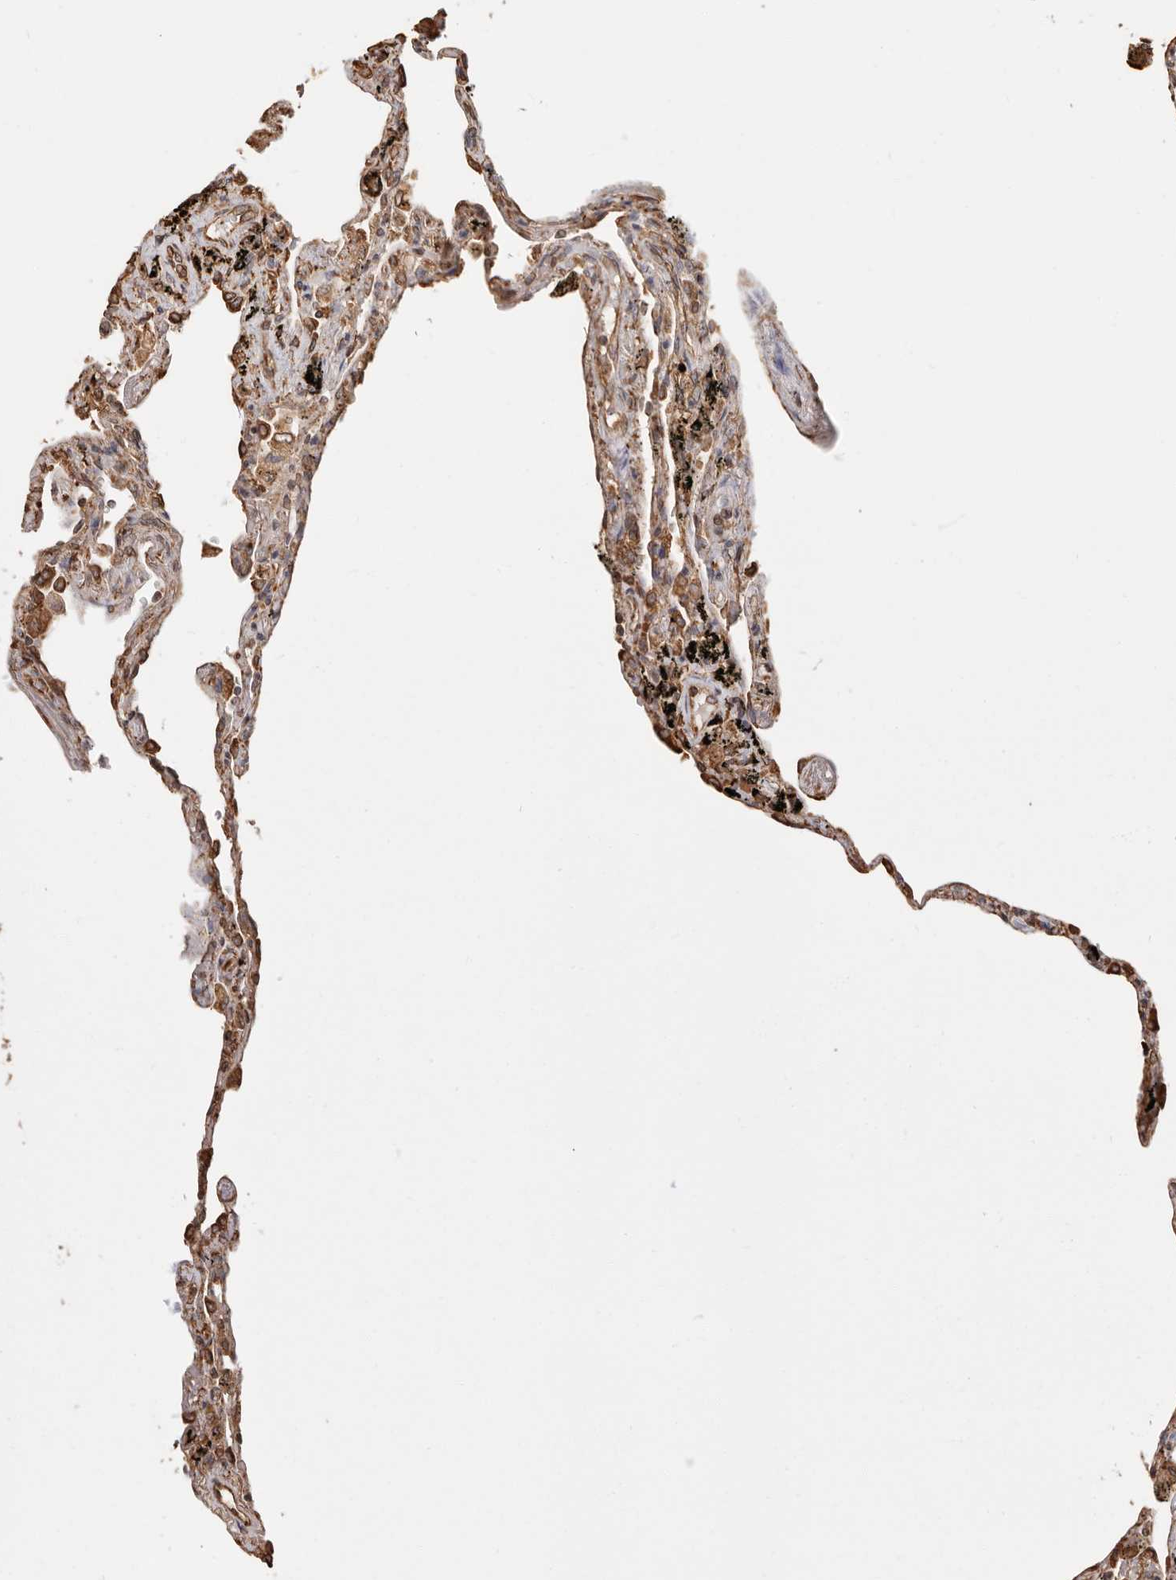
{"staining": {"intensity": "moderate", "quantity": "25%-75%", "location": "cytoplasmic/membranous"}, "tissue": "lung", "cell_type": "Alveolar cells", "image_type": "normal", "snomed": [{"axis": "morphology", "description": "Normal tissue, NOS"}, {"axis": "topography", "description": "Lung"}], "caption": "Immunohistochemical staining of benign lung displays 25%-75% levels of moderate cytoplasmic/membranous protein expression in approximately 25%-75% of alveolar cells. The protein of interest is stained brown, and the nuclei are stained in blue (DAB IHC with brightfield microscopy, high magnification).", "gene": "ARHGEF10L", "patient": {"sex": "male", "age": 59}}